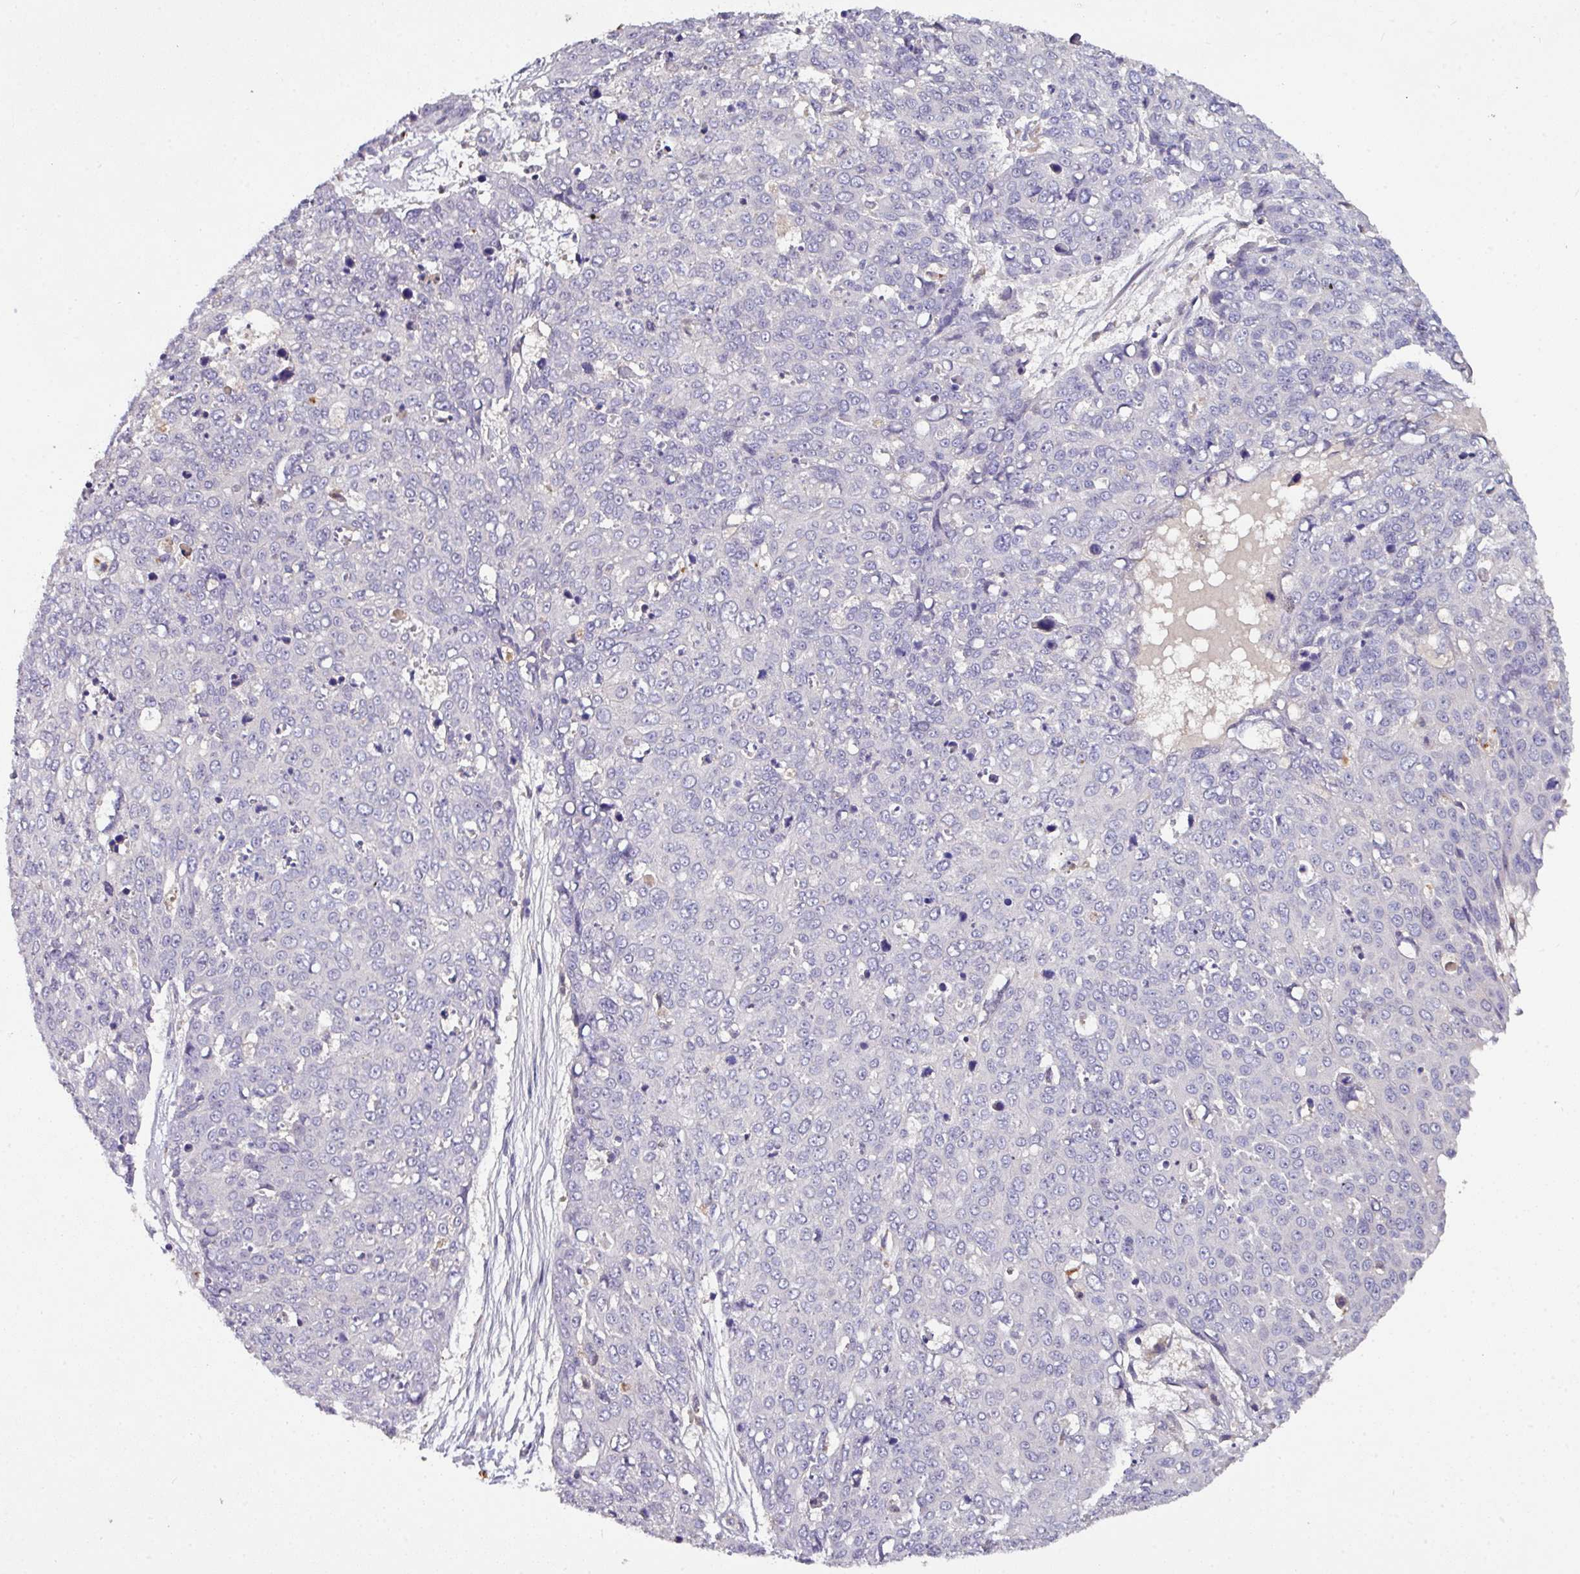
{"staining": {"intensity": "negative", "quantity": "none", "location": "none"}, "tissue": "skin cancer", "cell_type": "Tumor cells", "image_type": "cancer", "snomed": [{"axis": "morphology", "description": "Squamous cell carcinoma, NOS"}, {"axis": "topography", "description": "Skin"}], "caption": "This image is of skin cancer (squamous cell carcinoma) stained with immunohistochemistry (IHC) to label a protein in brown with the nuclei are counter-stained blue. There is no staining in tumor cells.", "gene": "AEBP2", "patient": {"sex": "male", "age": 71}}